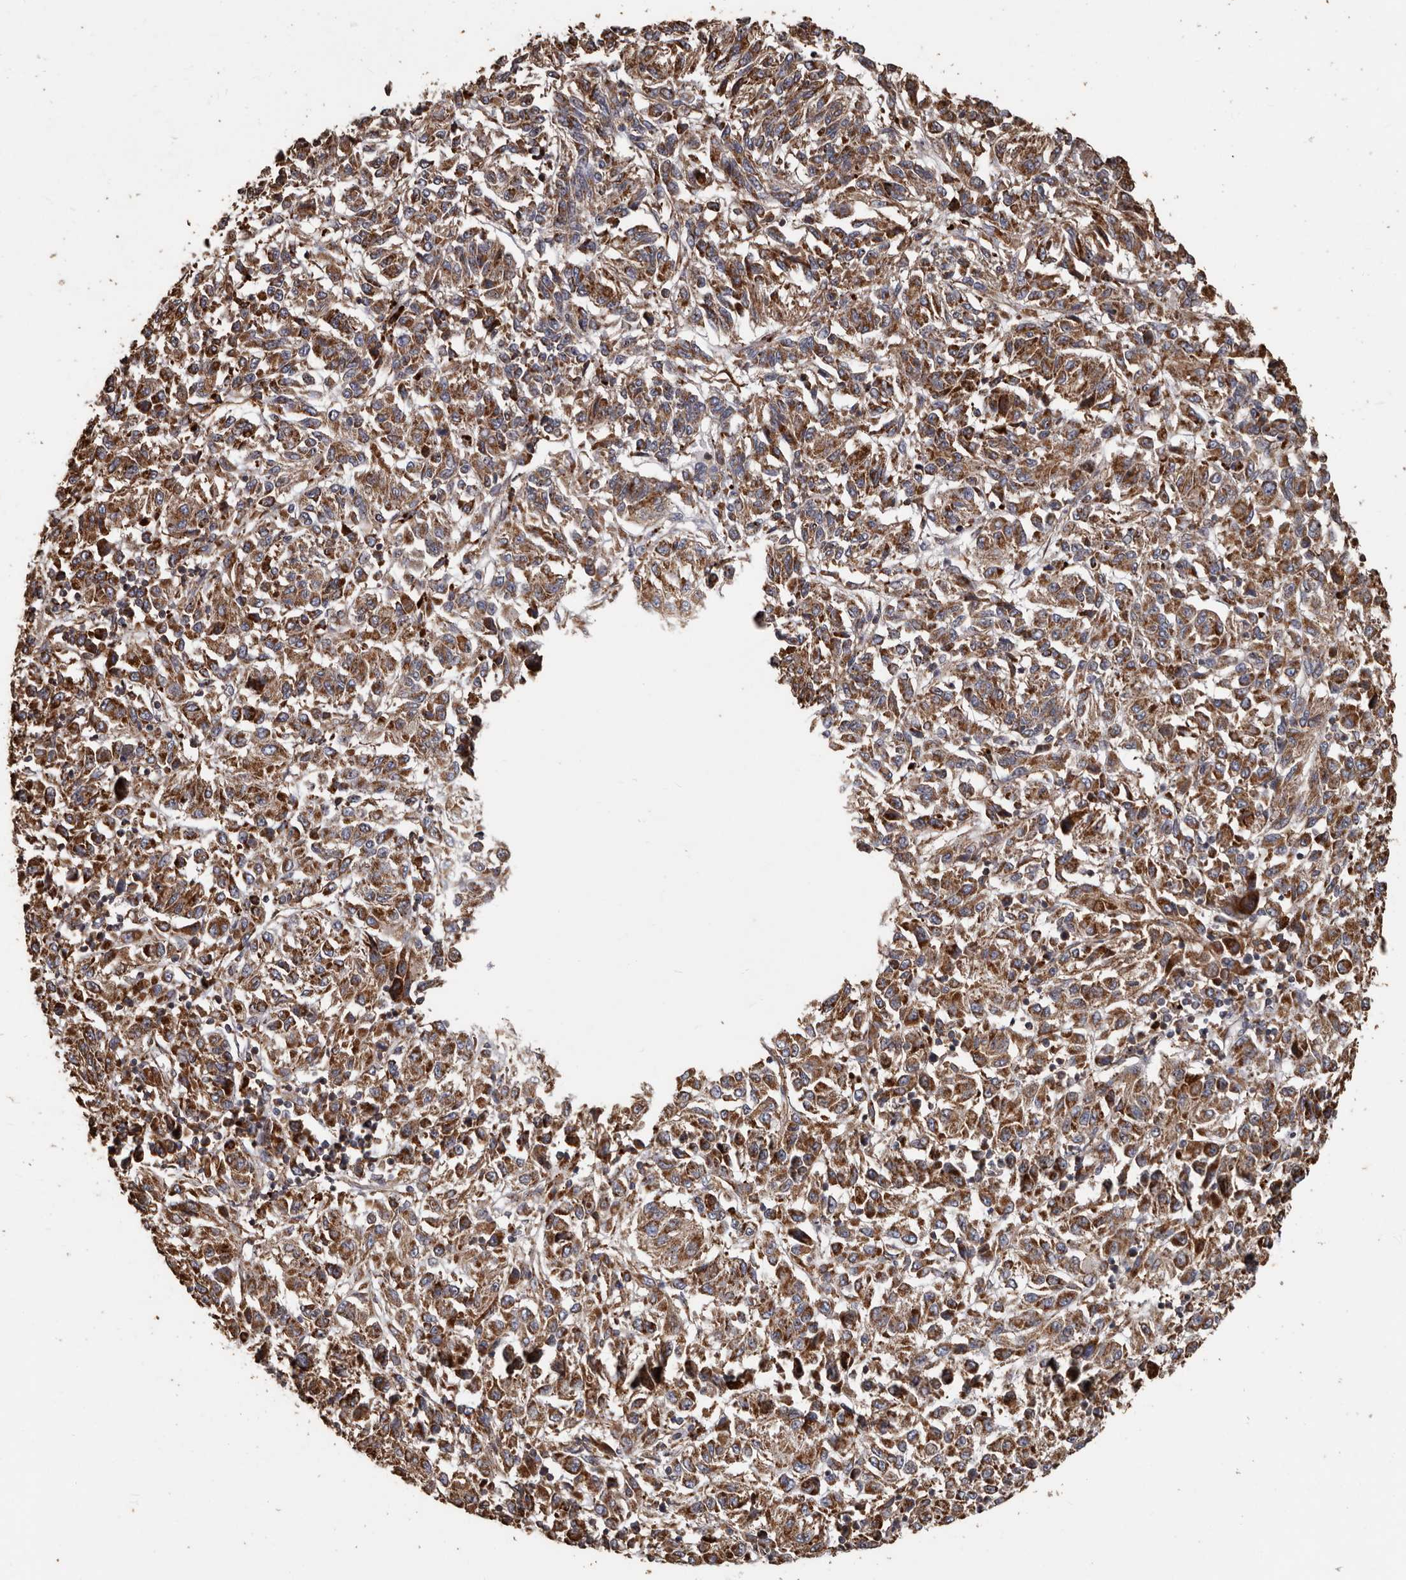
{"staining": {"intensity": "moderate", "quantity": ">75%", "location": "cytoplasmic/membranous"}, "tissue": "melanoma", "cell_type": "Tumor cells", "image_type": "cancer", "snomed": [{"axis": "morphology", "description": "Malignant melanoma, Metastatic site"}, {"axis": "topography", "description": "Lung"}], "caption": "Immunohistochemical staining of human melanoma exhibits medium levels of moderate cytoplasmic/membranous protein expression in about >75% of tumor cells.", "gene": "OSGIN2", "patient": {"sex": "male", "age": 64}}